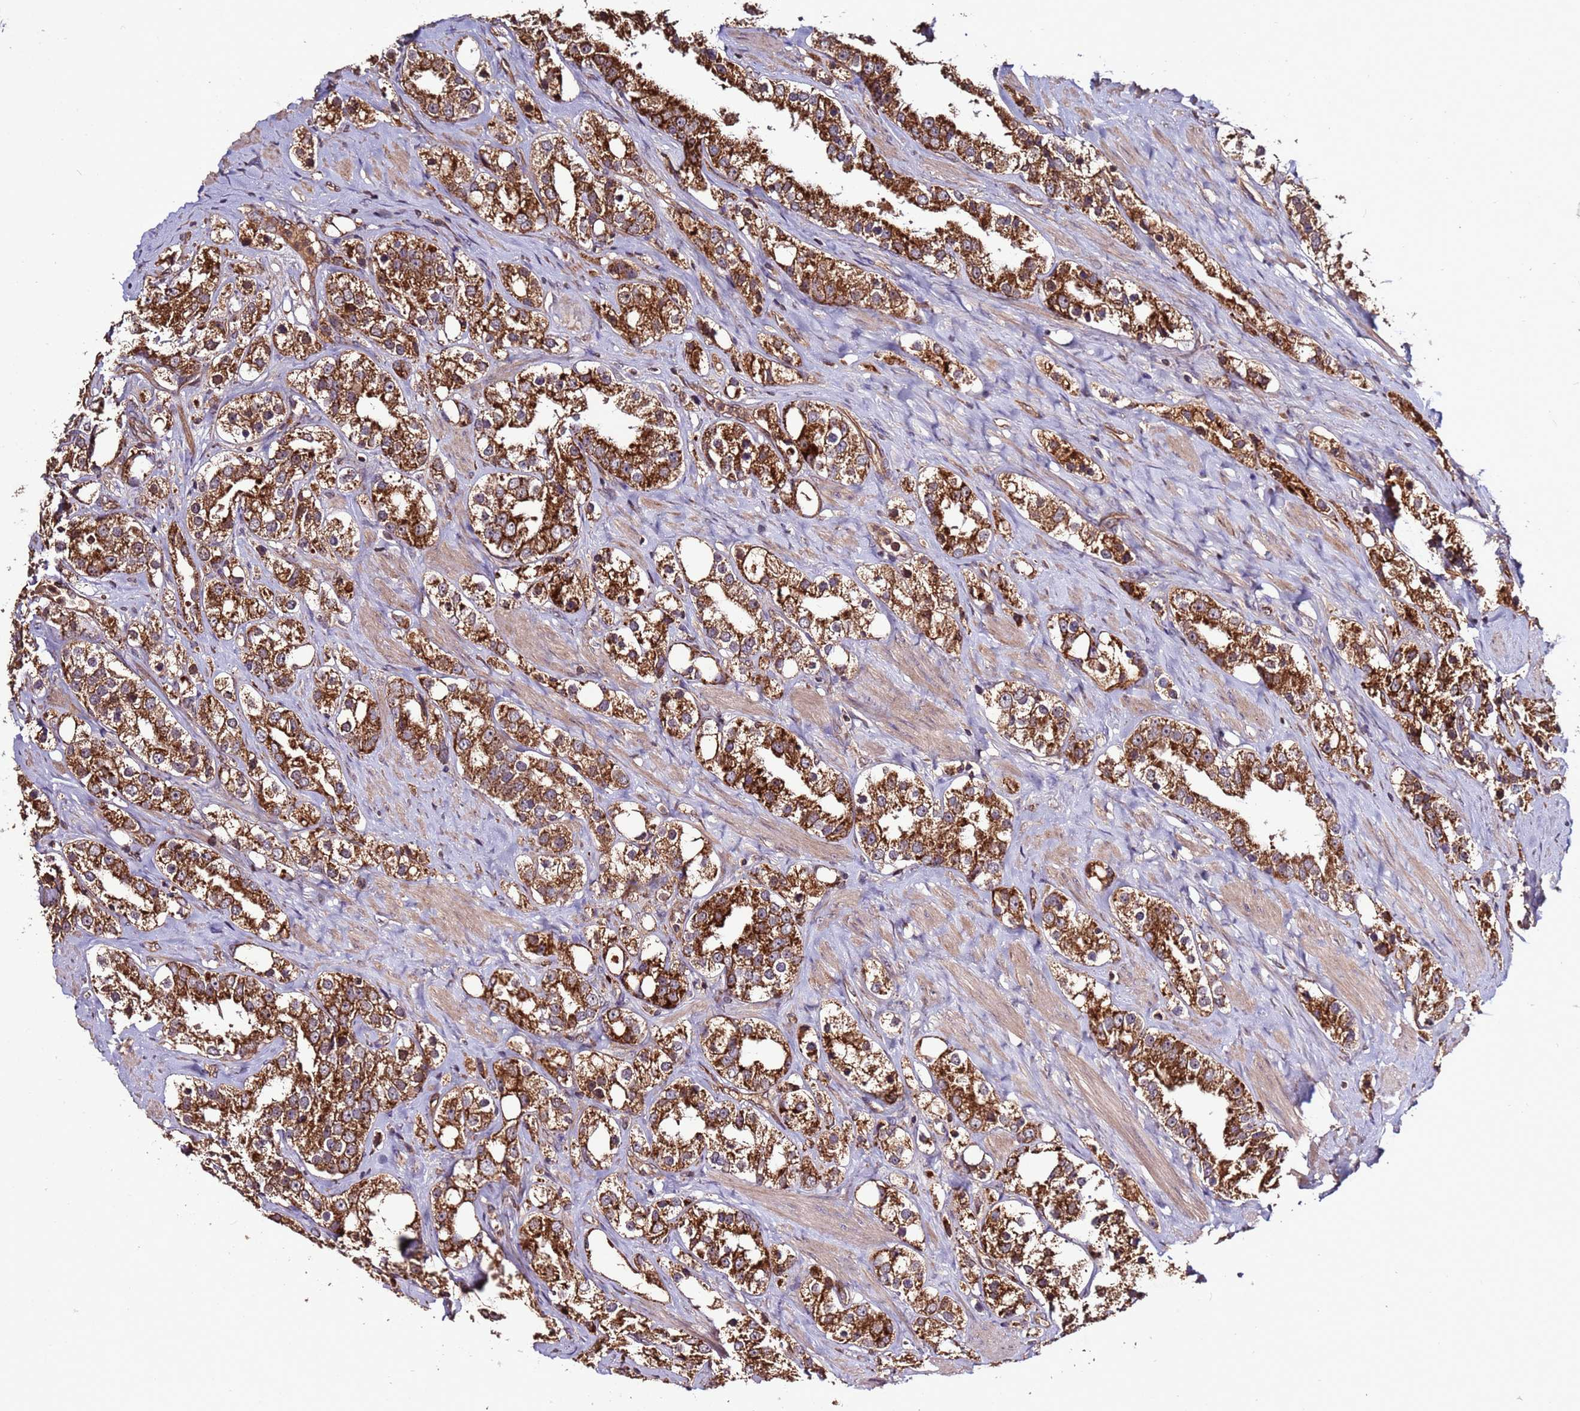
{"staining": {"intensity": "strong", "quantity": ">75%", "location": "cytoplasmic/membranous"}, "tissue": "prostate cancer", "cell_type": "Tumor cells", "image_type": "cancer", "snomed": [{"axis": "morphology", "description": "Adenocarcinoma, NOS"}, {"axis": "topography", "description": "Prostate"}], "caption": "Strong cytoplasmic/membranous expression is identified in about >75% of tumor cells in prostate cancer. (DAB (3,3'-diaminobenzidine) IHC with brightfield microscopy, high magnification).", "gene": "RPS15A", "patient": {"sex": "male", "age": 79}}